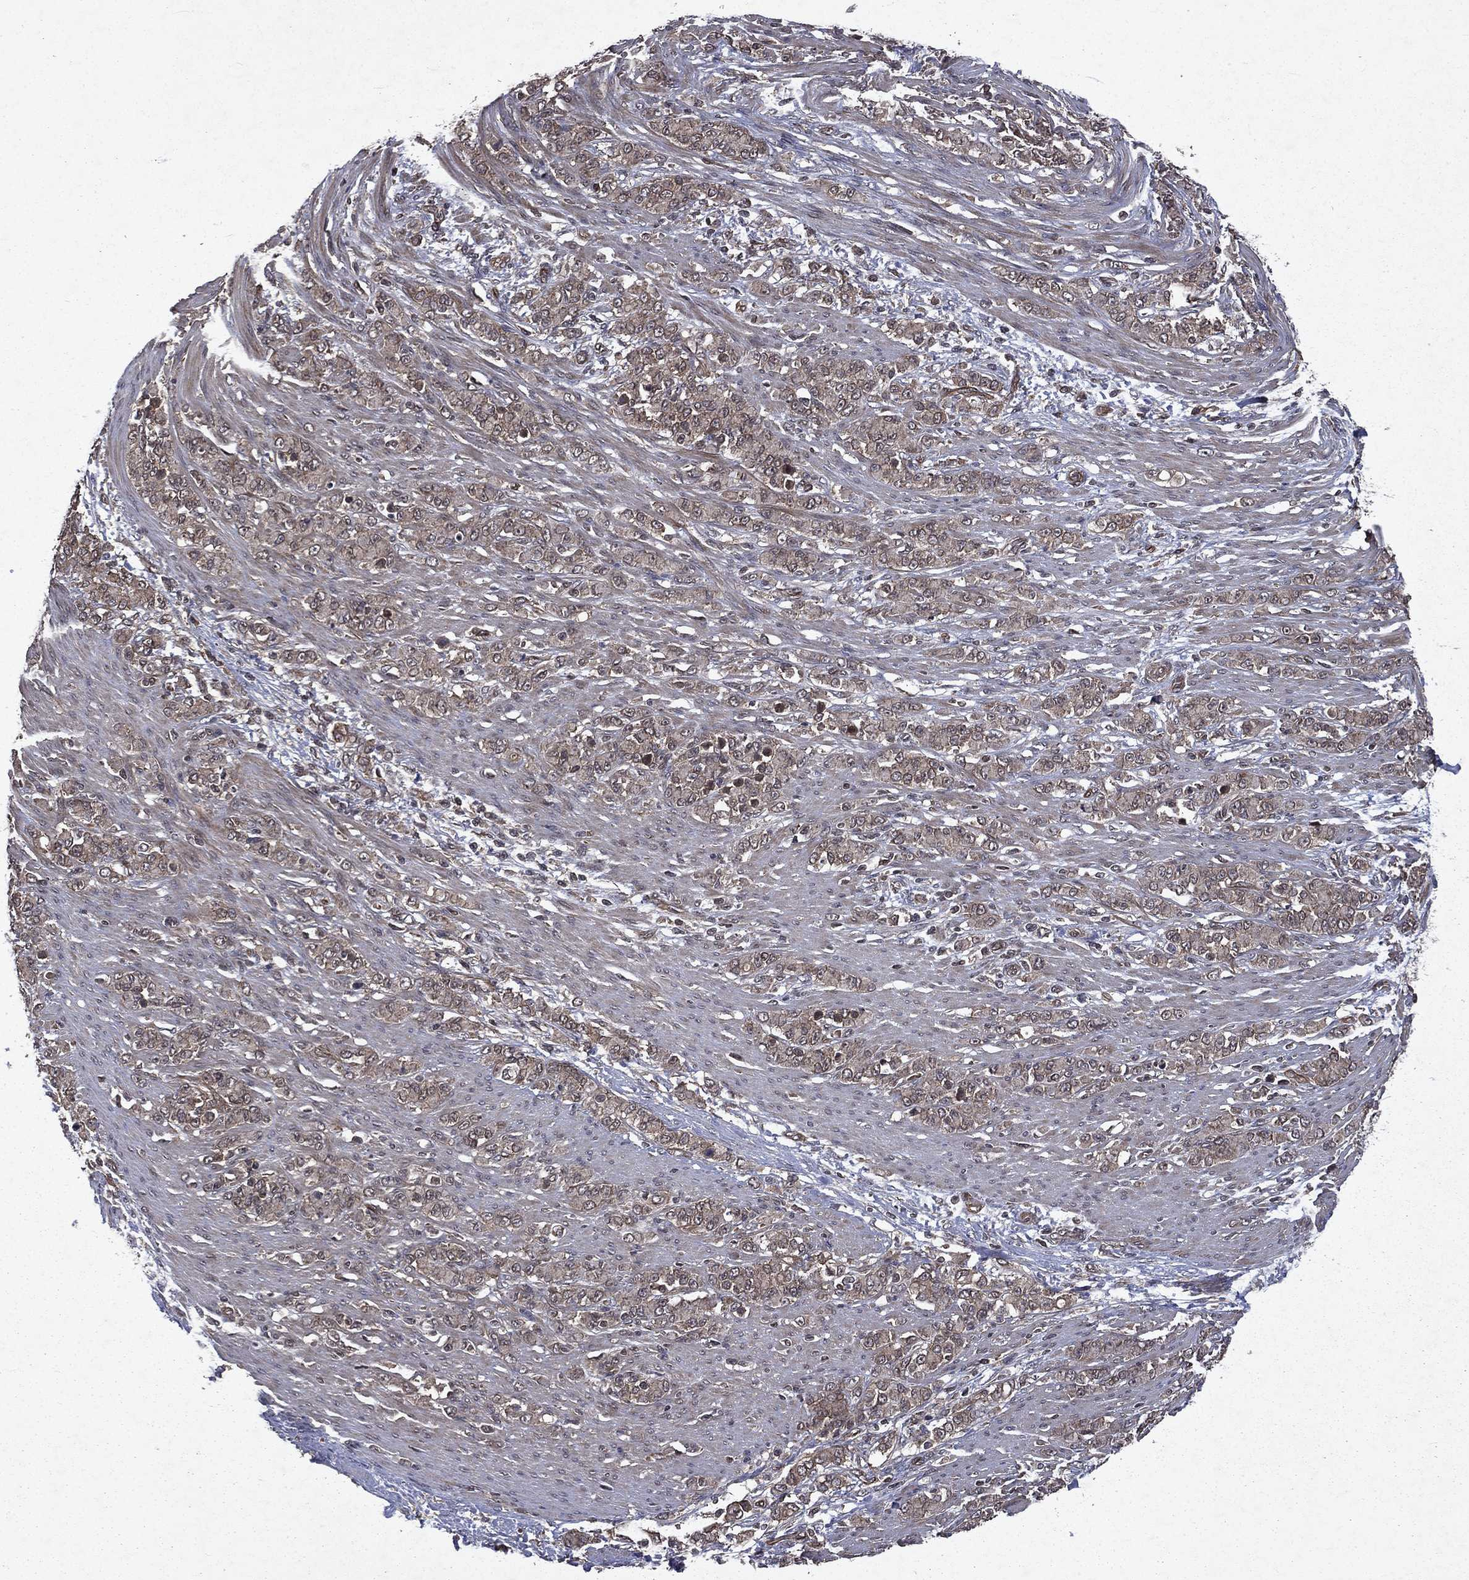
{"staining": {"intensity": "weak", "quantity": "<25%", "location": "cytoplasmic/membranous"}, "tissue": "stomach cancer", "cell_type": "Tumor cells", "image_type": "cancer", "snomed": [{"axis": "morphology", "description": "Normal tissue, NOS"}, {"axis": "morphology", "description": "Adenocarcinoma, NOS"}, {"axis": "topography", "description": "Stomach"}], "caption": "A photomicrograph of stomach adenocarcinoma stained for a protein reveals no brown staining in tumor cells.", "gene": "FGD1", "patient": {"sex": "female", "age": 79}}